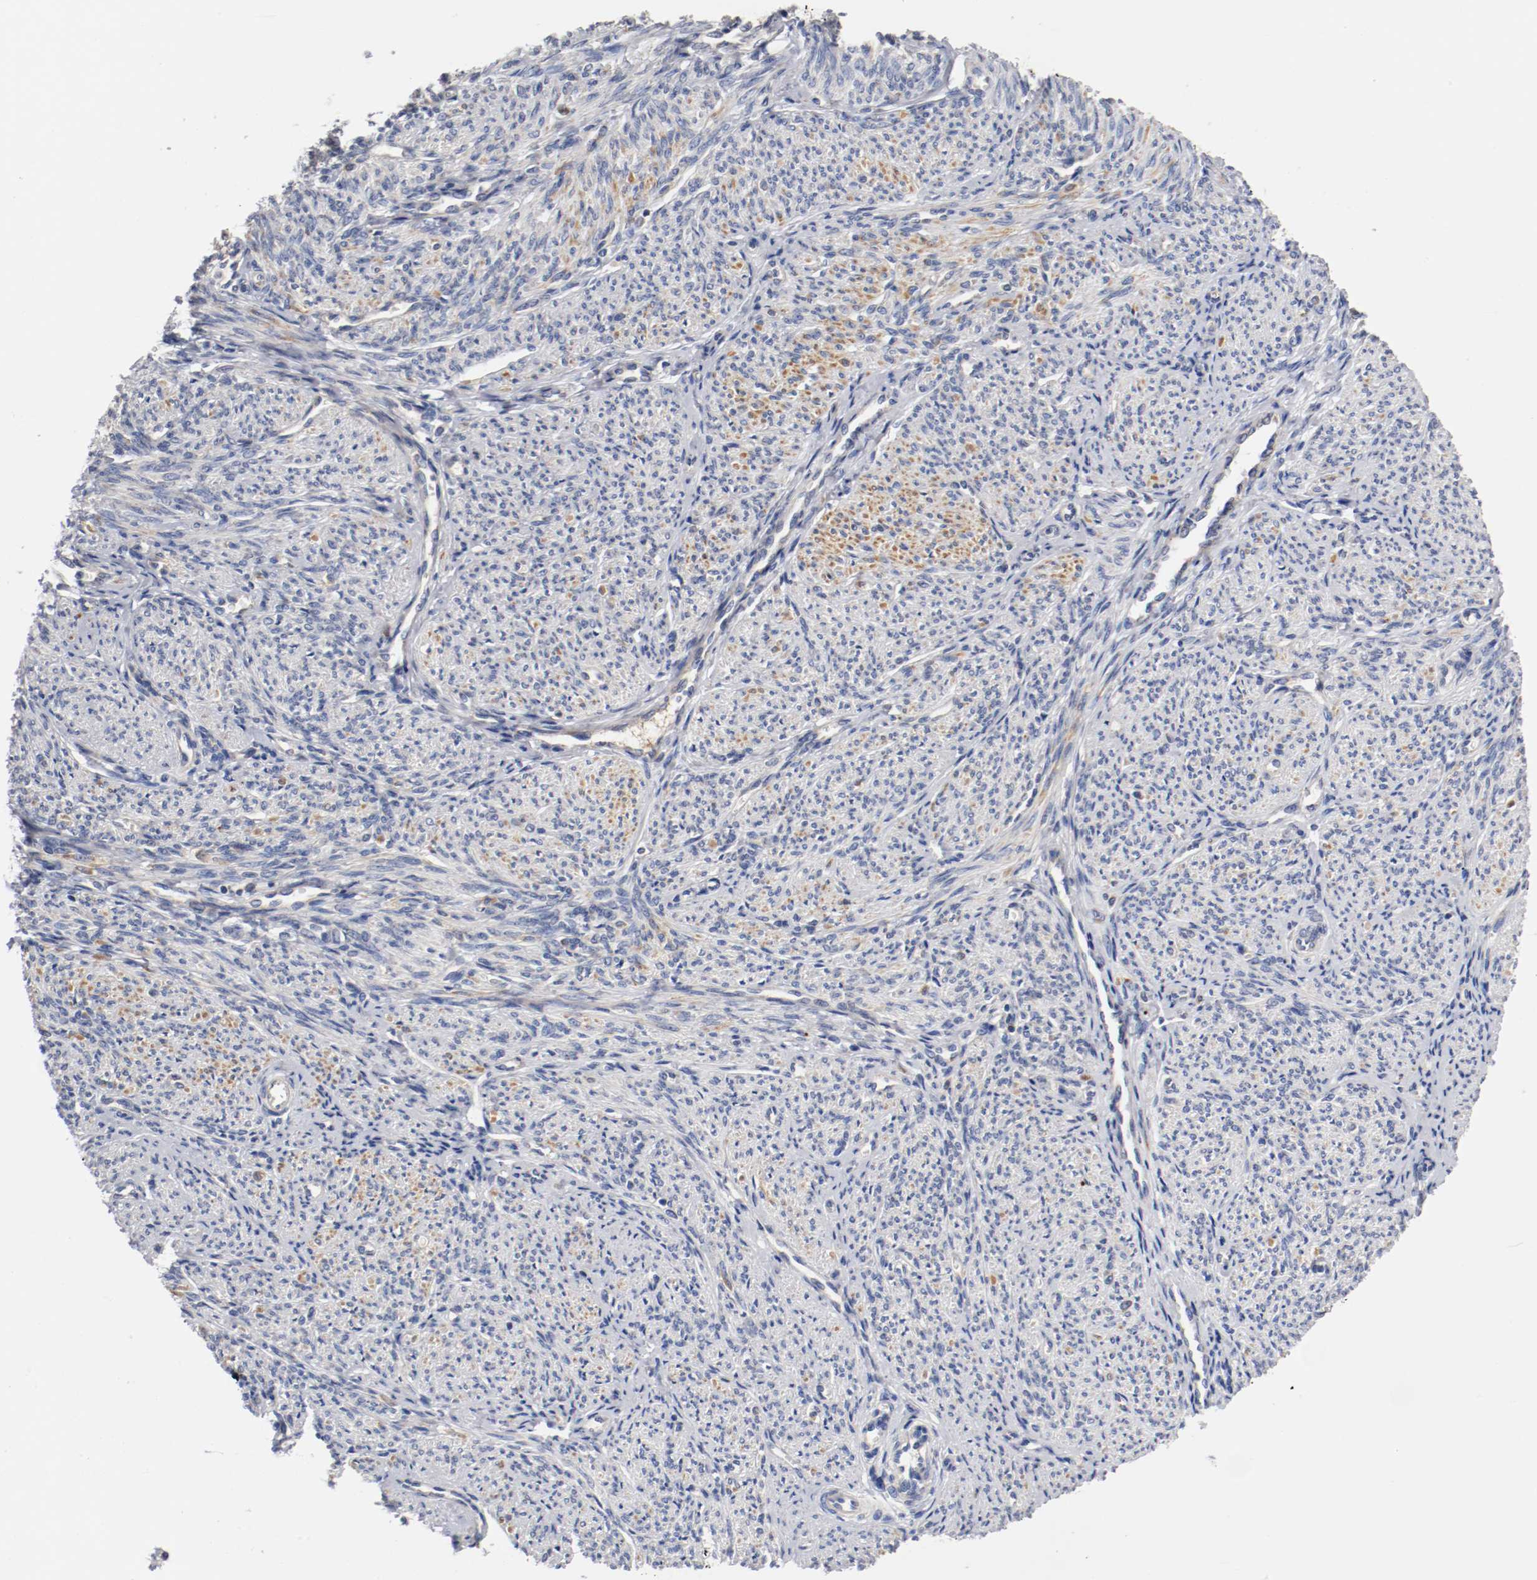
{"staining": {"intensity": "negative", "quantity": "none", "location": "none"}, "tissue": "smooth muscle", "cell_type": "Smooth muscle cells", "image_type": "normal", "snomed": [{"axis": "morphology", "description": "Normal tissue, NOS"}, {"axis": "topography", "description": "Smooth muscle"}], "caption": "This is an immunohistochemistry micrograph of benign smooth muscle. There is no positivity in smooth muscle cells.", "gene": "PCSK6", "patient": {"sex": "female", "age": 65}}